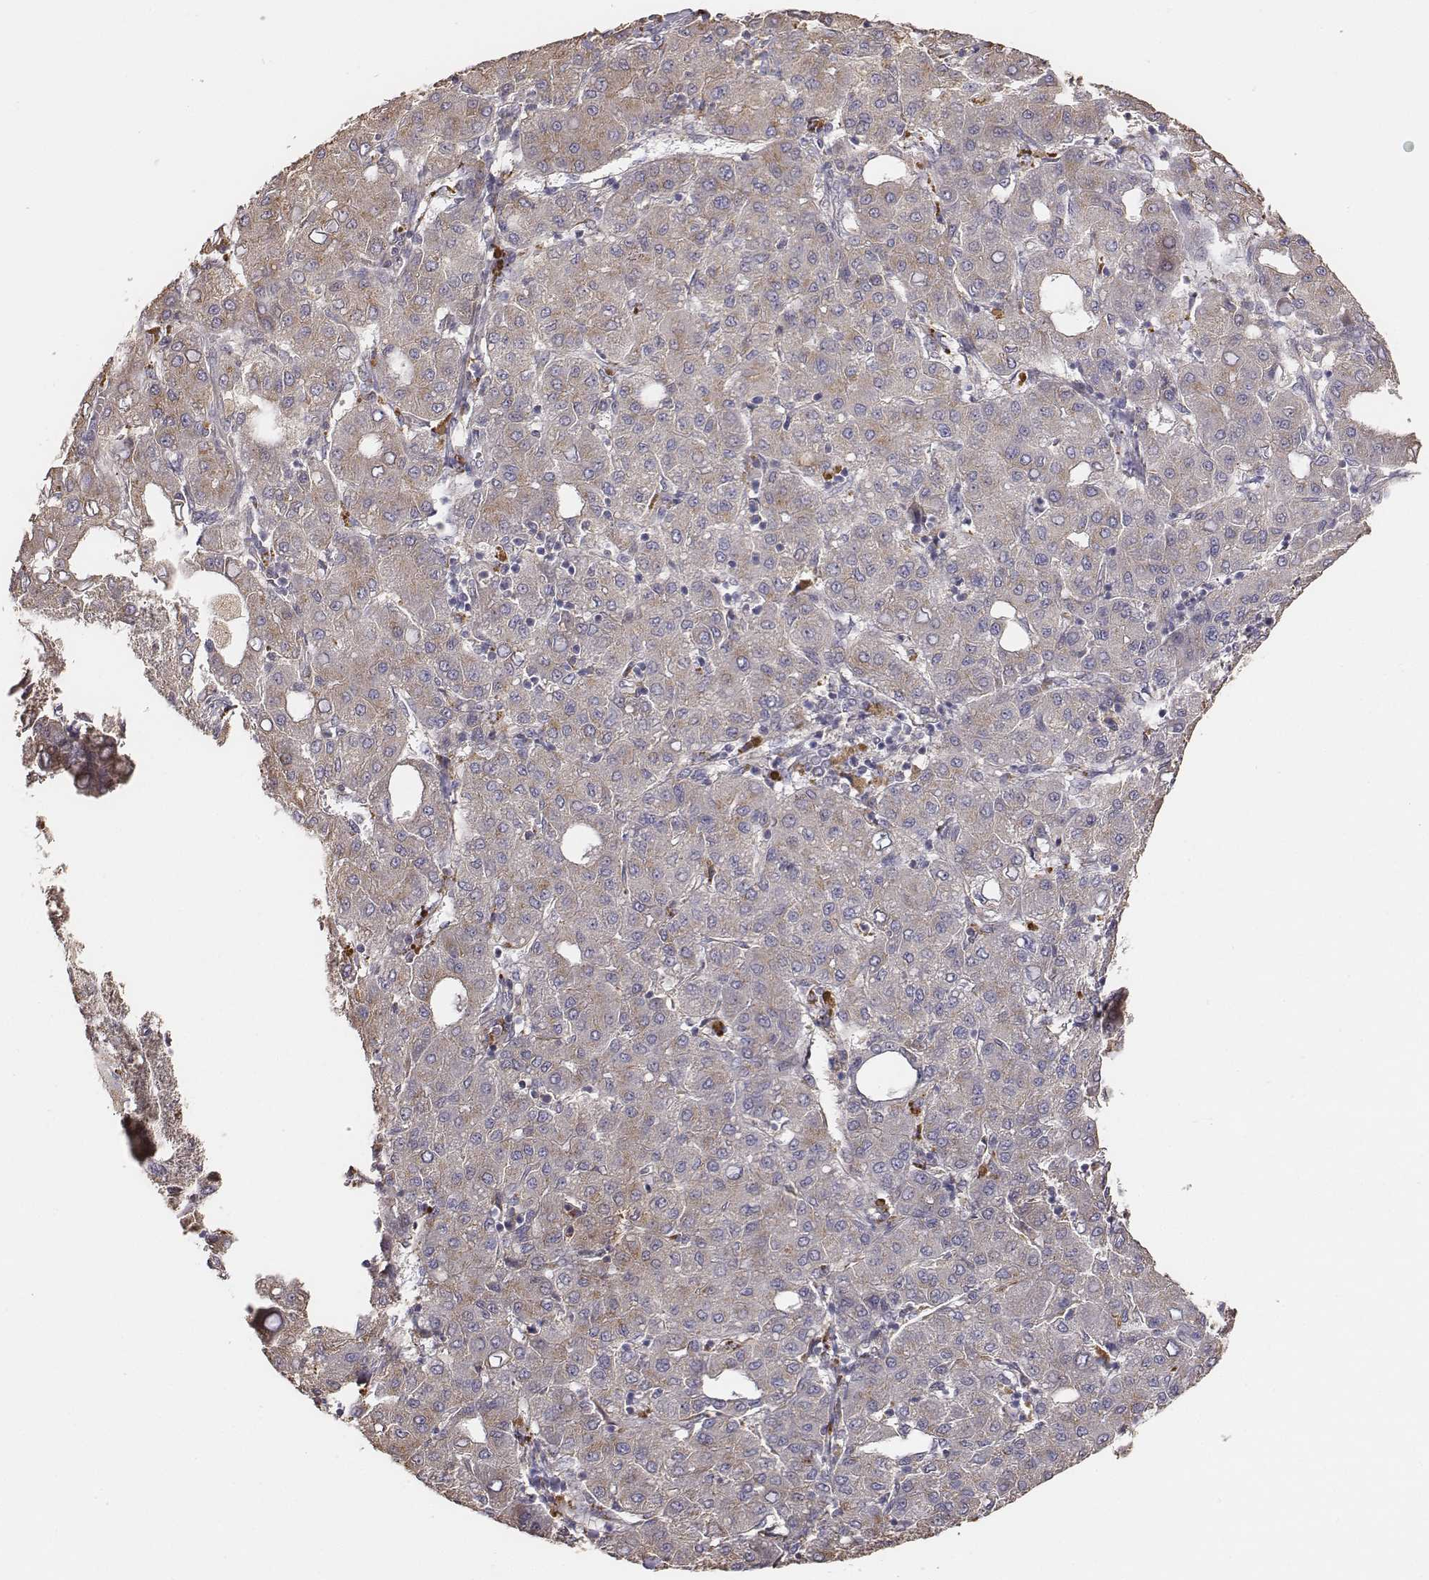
{"staining": {"intensity": "weak", "quantity": ">75%", "location": "cytoplasmic/membranous"}, "tissue": "liver cancer", "cell_type": "Tumor cells", "image_type": "cancer", "snomed": [{"axis": "morphology", "description": "Carcinoma, Hepatocellular, NOS"}, {"axis": "topography", "description": "Liver"}], "caption": "High-power microscopy captured an IHC image of liver cancer (hepatocellular carcinoma), revealing weak cytoplasmic/membranous staining in approximately >75% of tumor cells. The staining was performed using DAB, with brown indicating positive protein expression. Nuclei are stained blue with hematoxylin.", "gene": "AP1B1", "patient": {"sex": "male", "age": 65}}